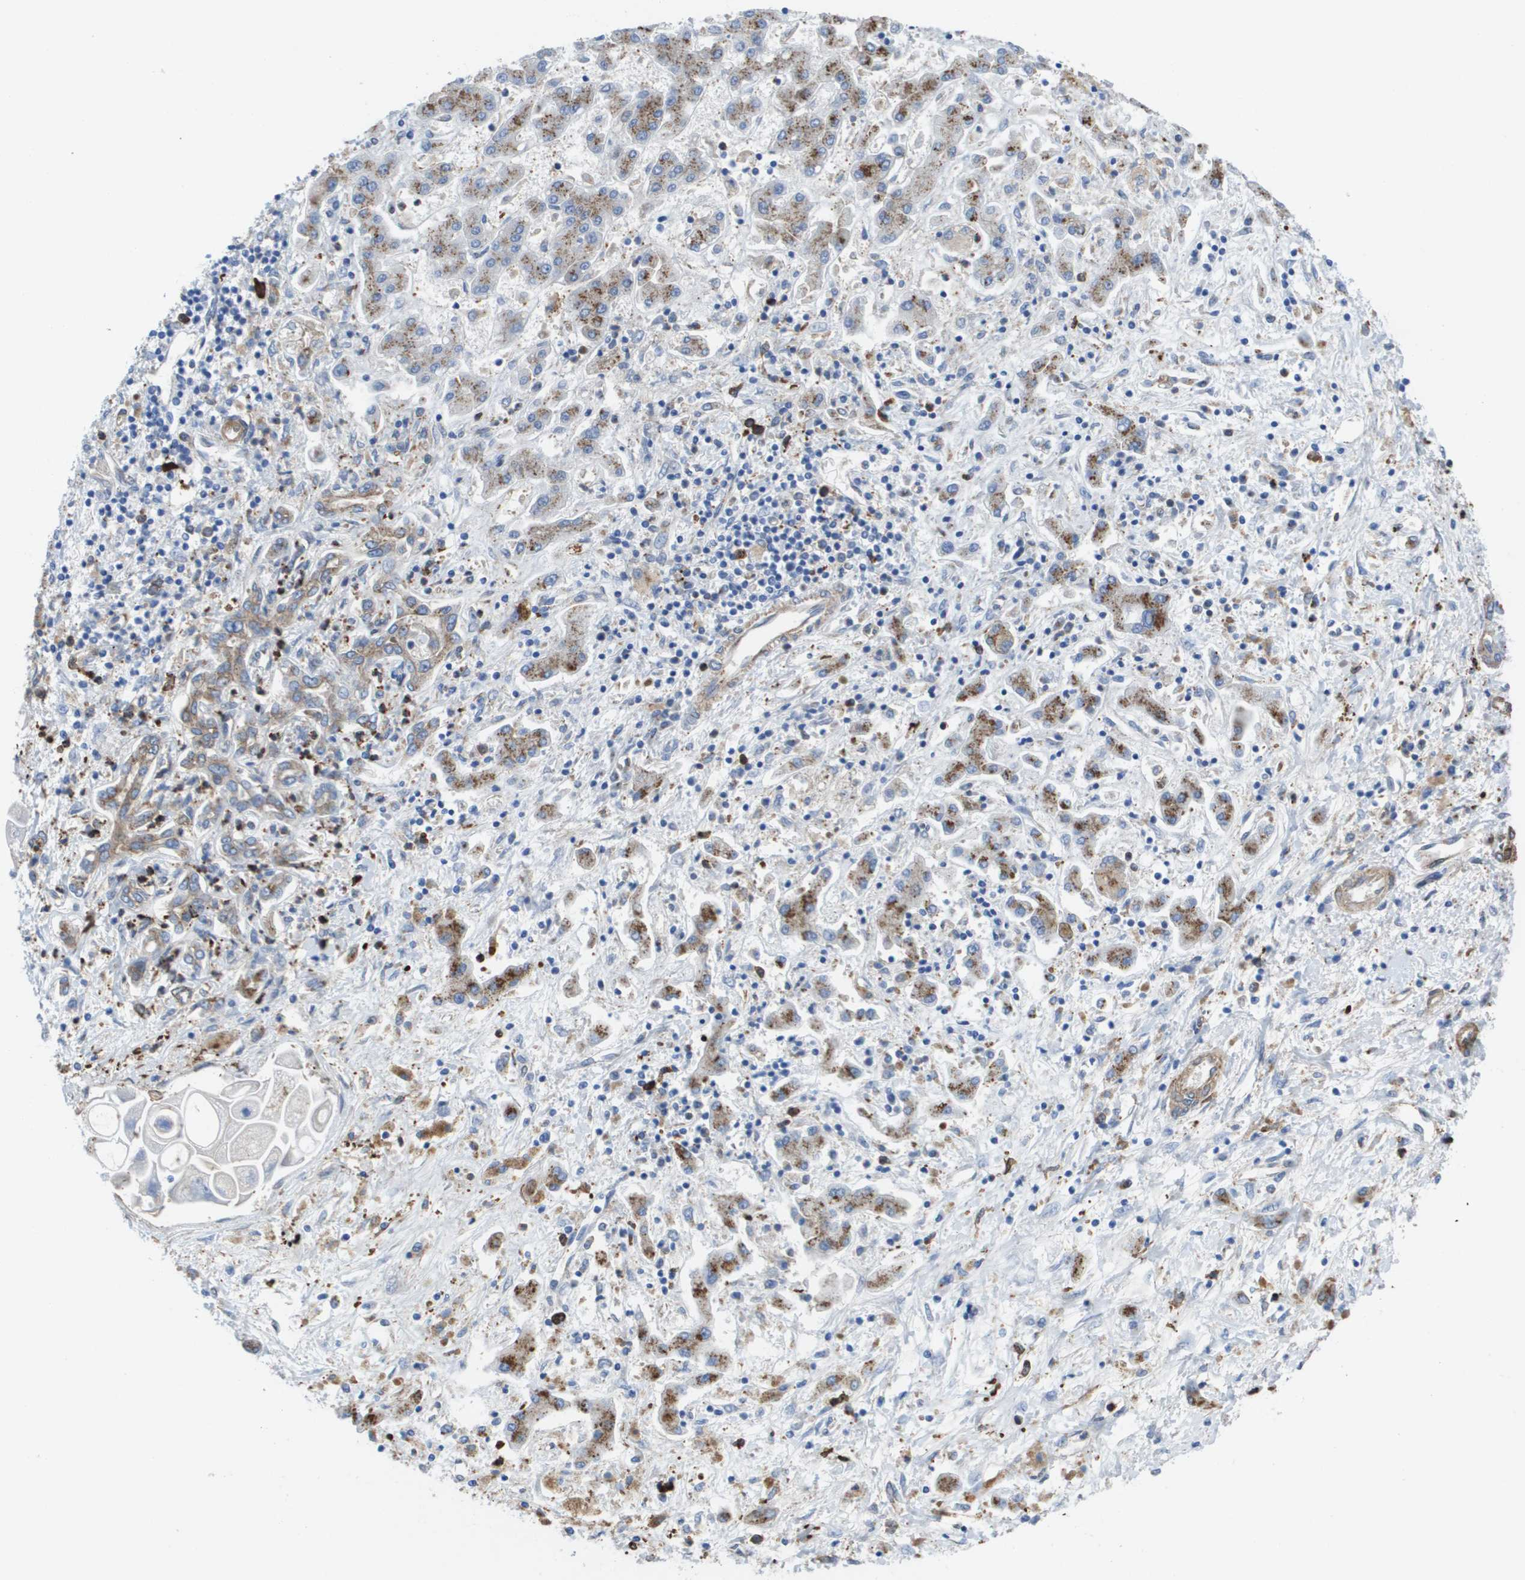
{"staining": {"intensity": "moderate", "quantity": ">75%", "location": "cytoplasmic/membranous"}, "tissue": "liver cancer", "cell_type": "Tumor cells", "image_type": "cancer", "snomed": [{"axis": "morphology", "description": "Cholangiocarcinoma"}, {"axis": "topography", "description": "Liver"}], "caption": "The histopathology image reveals immunohistochemical staining of liver cancer. There is moderate cytoplasmic/membranous staining is identified in approximately >75% of tumor cells.", "gene": "SLC37A2", "patient": {"sex": "male", "age": 50}}